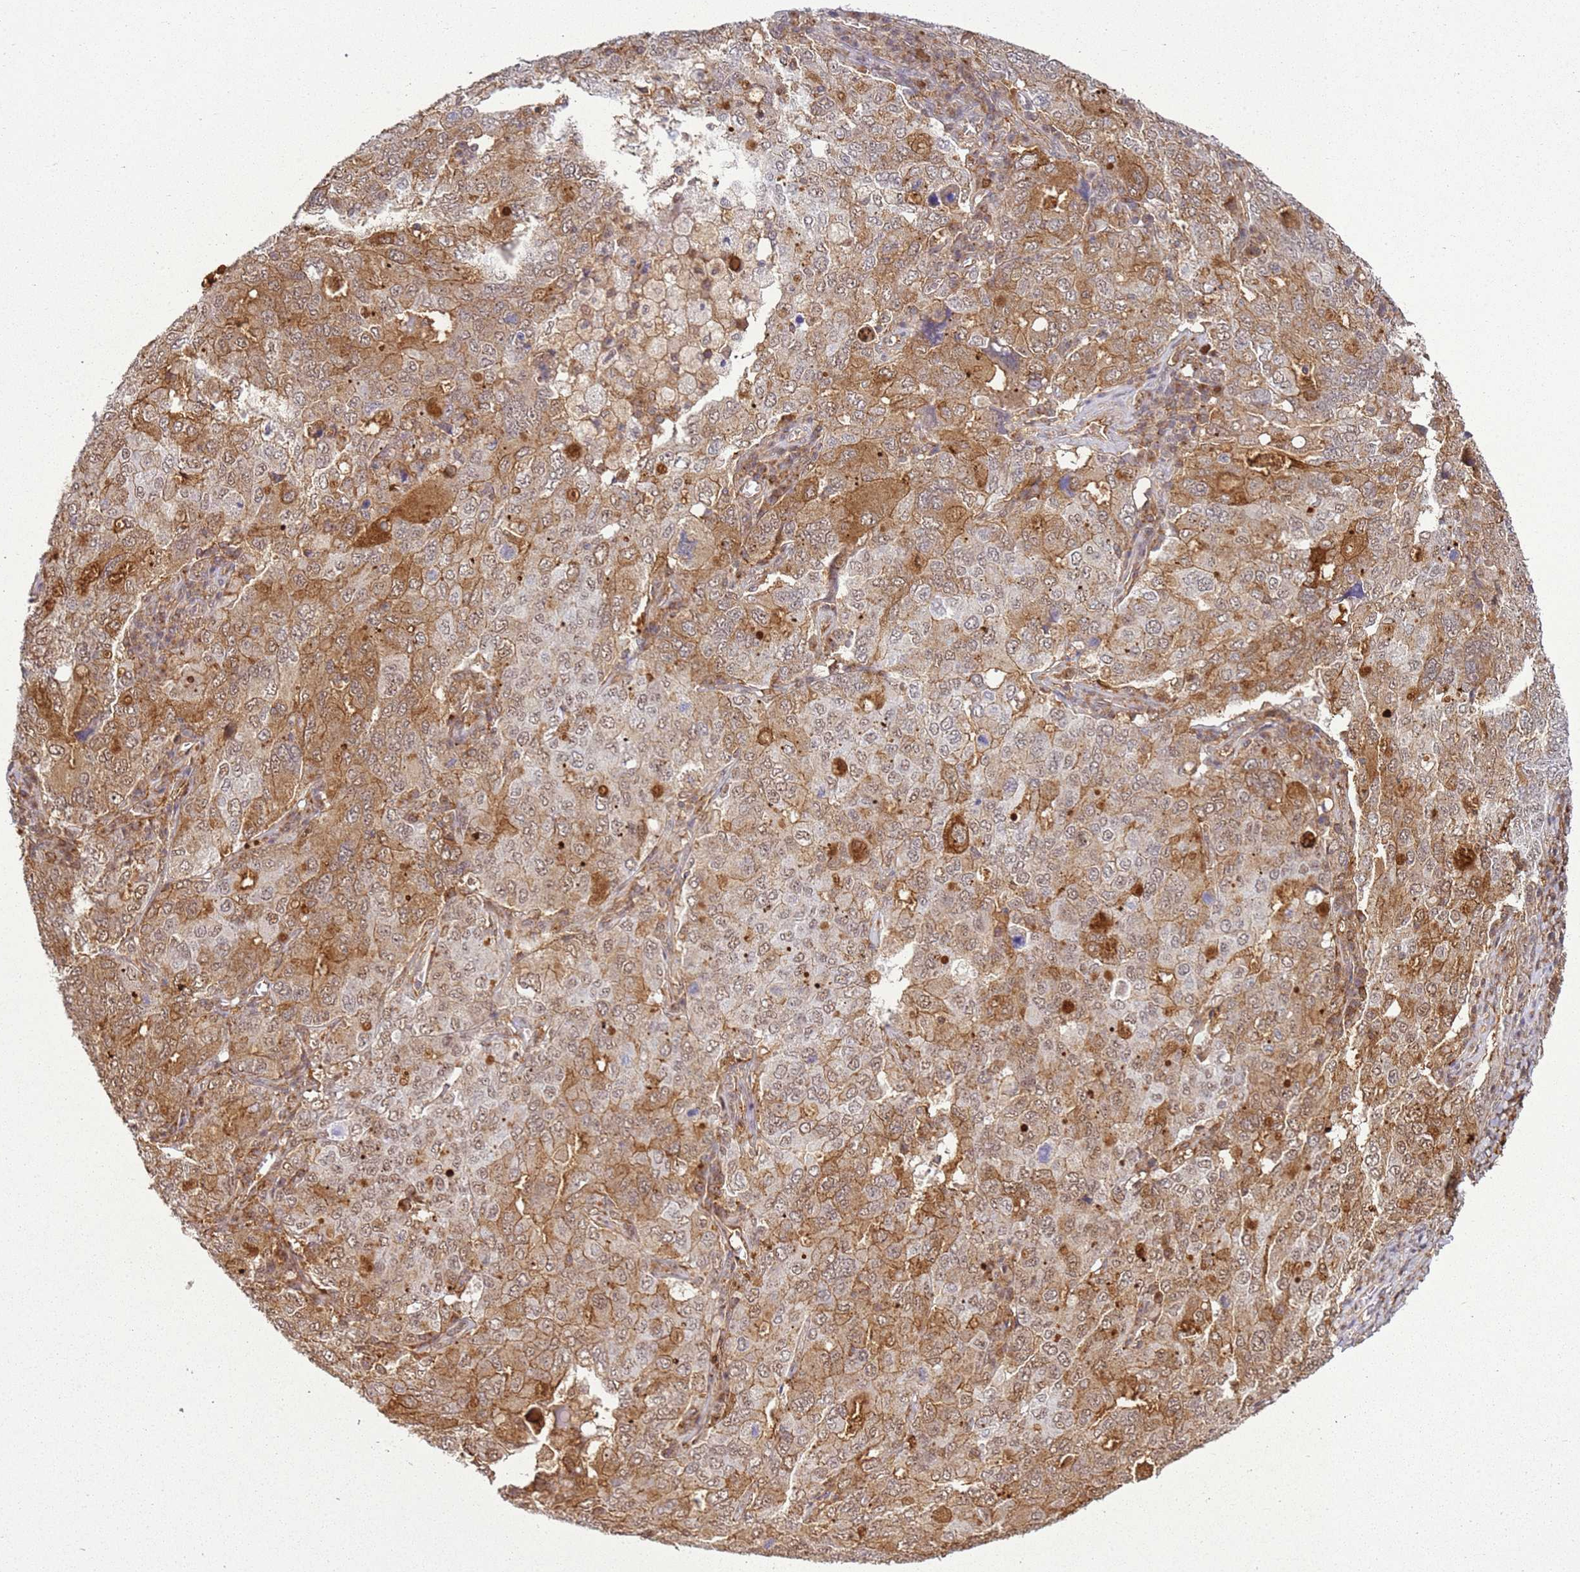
{"staining": {"intensity": "moderate", "quantity": ">75%", "location": "cytoplasmic/membranous"}, "tissue": "ovarian cancer", "cell_type": "Tumor cells", "image_type": "cancer", "snomed": [{"axis": "morphology", "description": "Carcinoma, endometroid"}, {"axis": "topography", "description": "Ovary"}], "caption": "Immunohistochemical staining of ovarian cancer (endometroid carcinoma) reveals medium levels of moderate cytoplasmic/membranous protein staining in approximately >75% of tumor cells.", "gene": "GABRE", "patient": {"sex": "female", "age": 62}}